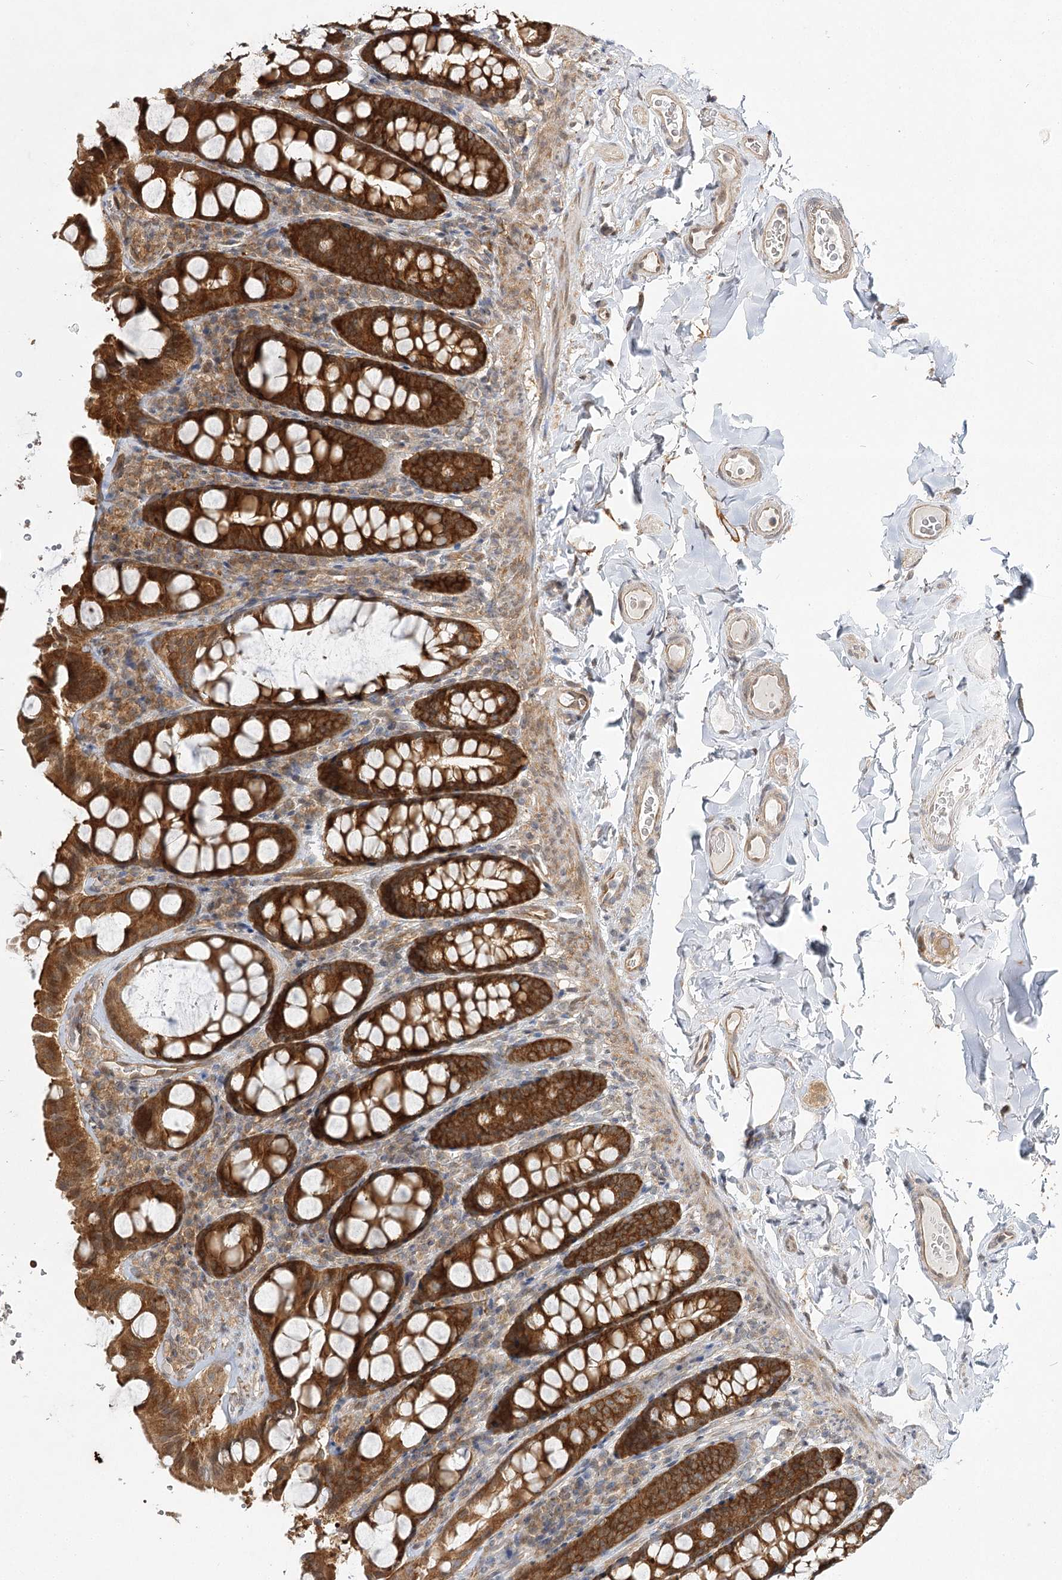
{"staining": {"intensity": "weak", "quantity": "25%-75%", "location": "cytoplasmic/membranous"}, "tissue": "colon", "cell_type": "Endothelial cells", "image_type": "normal", "snomed": [{"axis": "morphology", "description": "Normal tissue, NOS"}, {"axis": "topography", "description": "Colon"}, {"axis": "topography", "description": "Peripheral nerve tissue"}], "caption": "The immunohistochemical stain highlights weak cytoplasmic/membranous staining in endothelial cells of normal colon.", "gene": "INPP4B", "patient": {"sex": "female", "age": 61}}